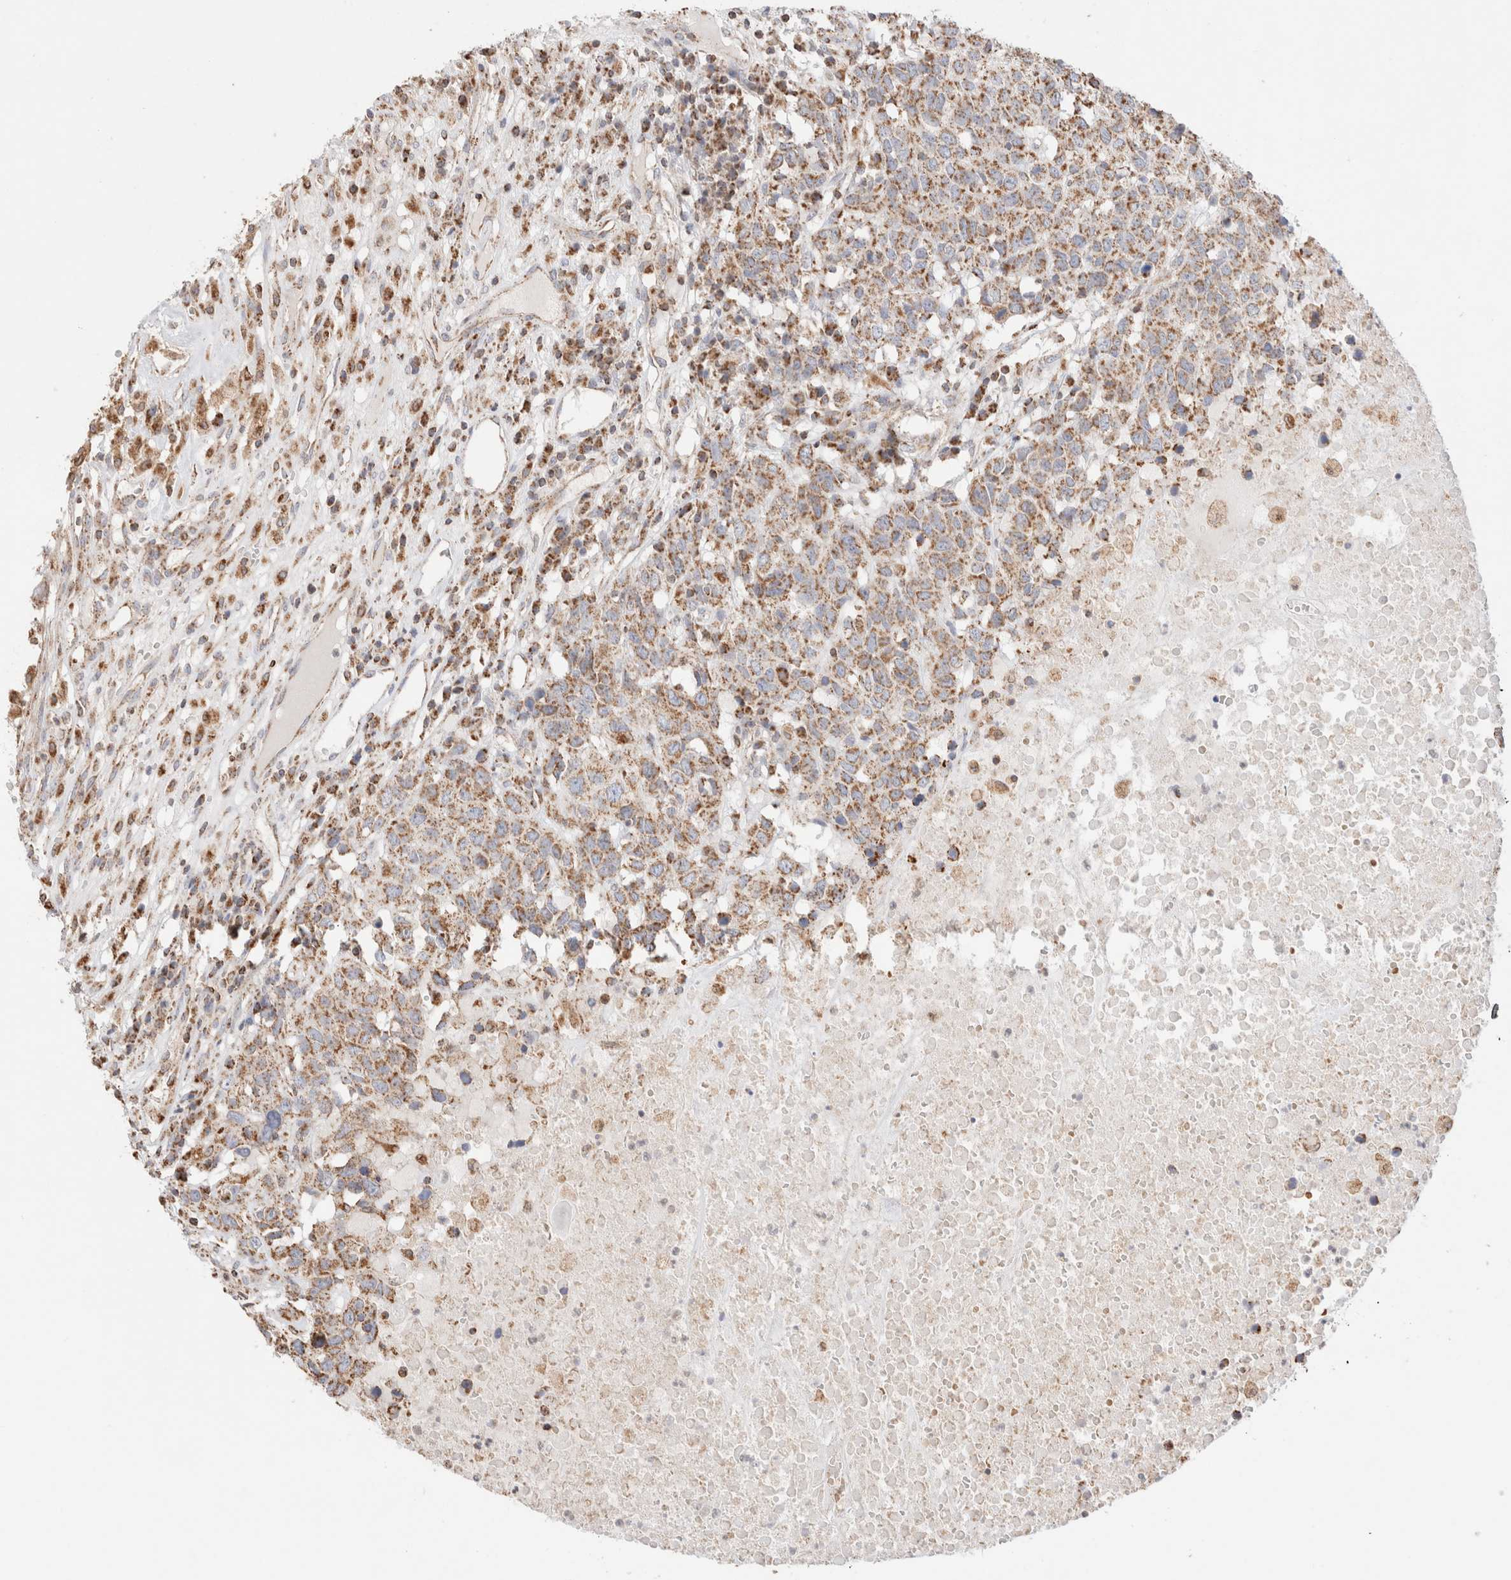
{"staining": {"intensity": "moderate", "quantity": ">75%", "location": "cytoplasmic/membranous"}, "tissue": "head and neck cancer", "cell_type": "Tumor cells", "image_type": "cancer", "snomed": [{"axis": "morphology", "description": "Squamous cell carcinoma, NOS"}, {"axis": "topography", "description": "Head-Neck"}], "caption": "Squamous cell carcinoma (head and neck) tissue exhibits moderate cytoplasmic/membranous staining in about >75% of tumor cells", "gene": "TMPPE", "patient": {"sex": "male", "age": 66}}